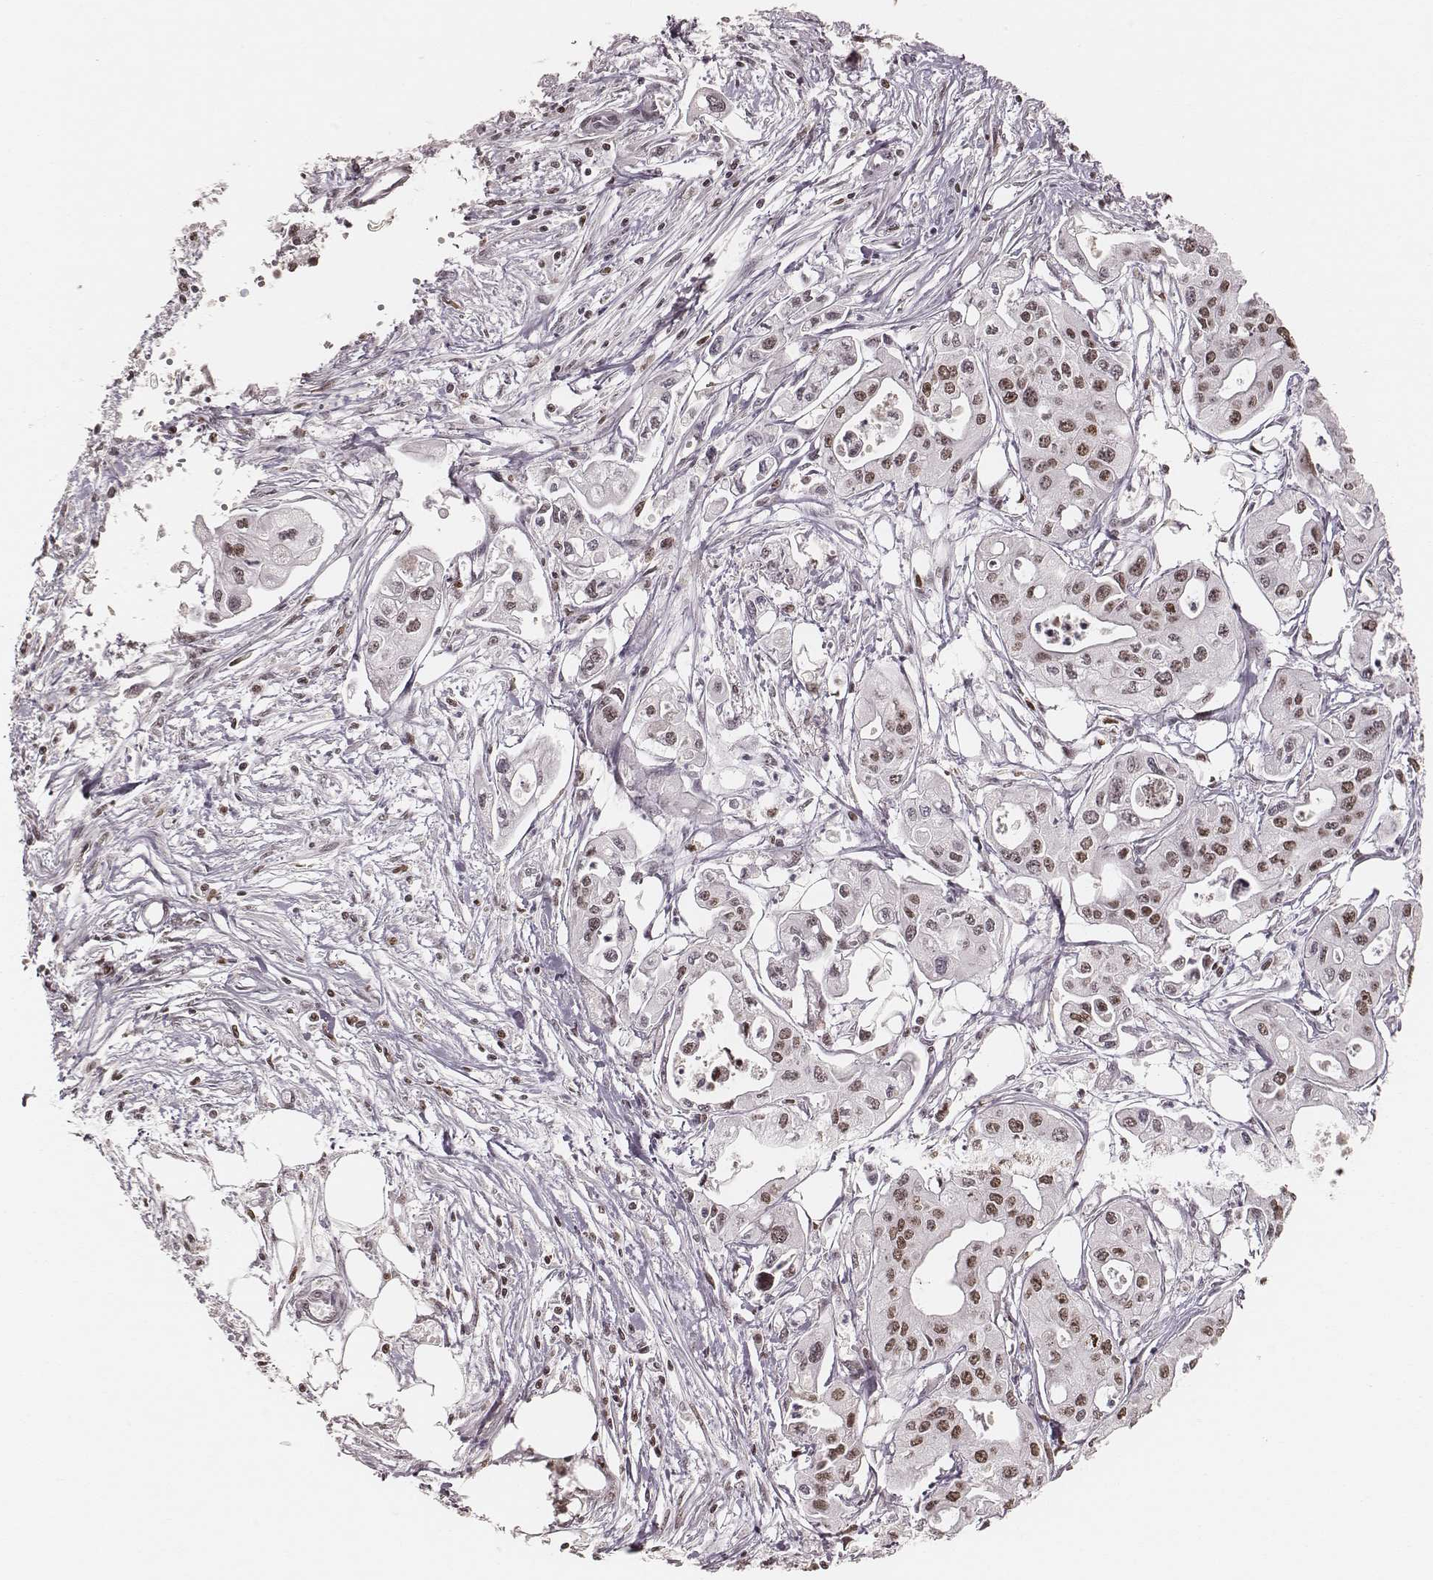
{"staining": {"intensity": "moderate", "quantity": ">75%", "location": "nuclear"}, "tissue": "pancreatic cancer", "cell_type": "Tumor cells", "image_type": "cancer", "snomed": [{"axis": "morphology", "description": "Adenocarcinoma, NOS"}, {"axis": "topography", "description": "Pancreas"}], "caption": "Human pancreatic cancer (adenocarcinoma) stained with a protein marker demonstrates moderate staining in tumor cells.", "gene": "PARP1", "patient": {"sex": "male", "age": 70}}